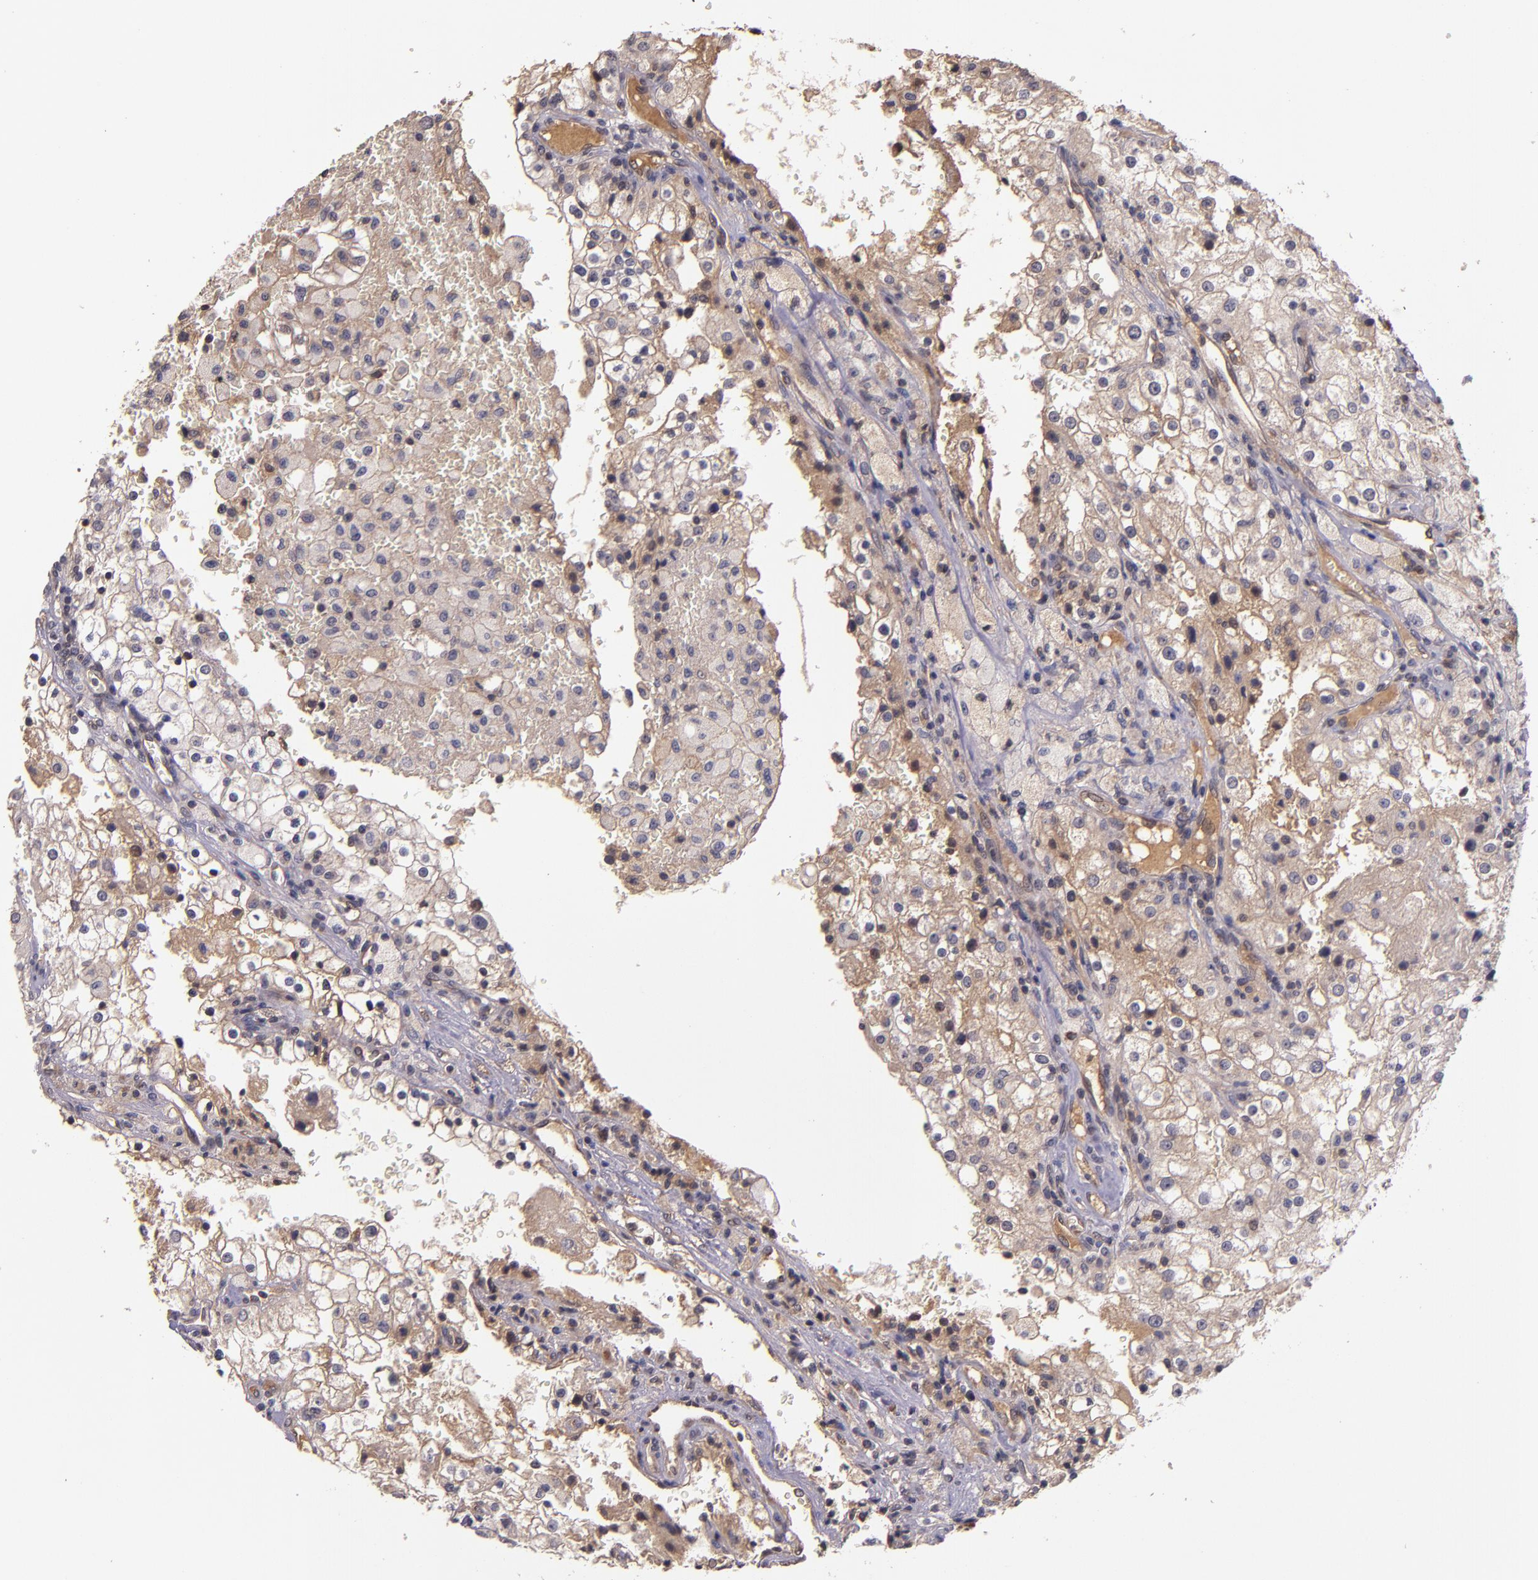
{"staining": {"intensity": "weak", "quantity": ">75%", "location": "cytoplasmic/membranous"}, "tissue": "renal cancer", "cell_type": "Tumor cells", "image_type": "cancer", "snomed": [{"axis": "morphology", "description": "Adenocarcinoma, NOS"}, {"axis": "topography", "description": "Kidney"}], "caption": "This is an image of IHC staining of renal adenocarcinoma, which shows weak positivity in the cytoplasmic/membranous of tumor cells.", "gene": "PRAF2", "patient": {"sex": "female", "age": 74}}